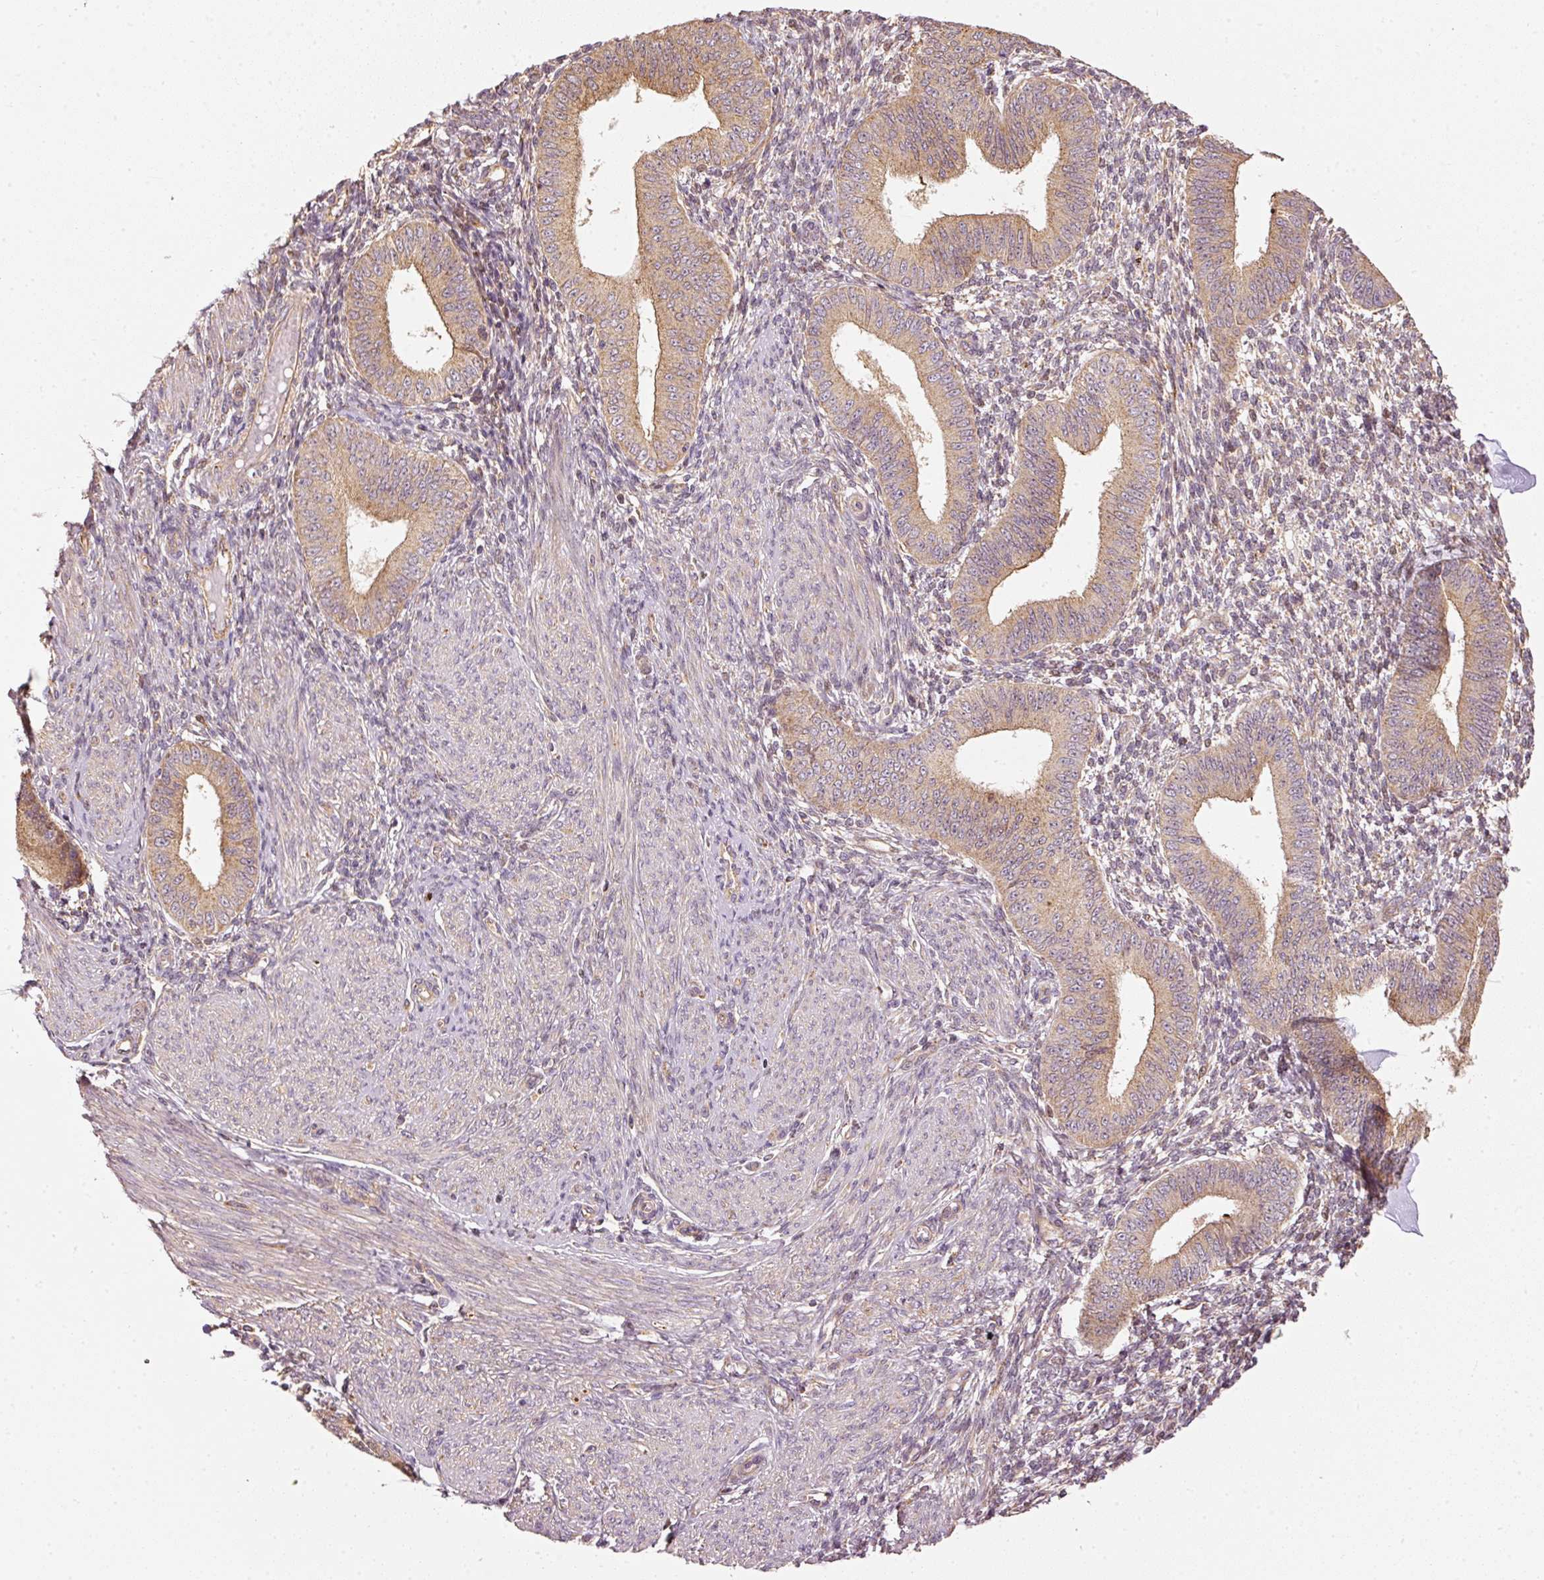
{"staining": {"intensity": "weak", "quantity": "25%-75%", "location": "cytoplasmic/membranous"}, "tissue": "endometrium", "cell_type": "Cells in endometrial stroma", "image_type": "normal", "snomed": [{"axis": "morphology", "description": "Normal tissue, NOS"}, {"axis": "topography", "description": "Endometrium"}], "caption": "This micrograph shows immunohistochemistry (IHC) staining of unremarkable human endometrium, with low weak cytoplasmic/membranous positivity in approximately 25%-75% of cells in endometrial stroma.", "gene": "MTHFD1L", "patient": {"sex": "female", "age": 49}}